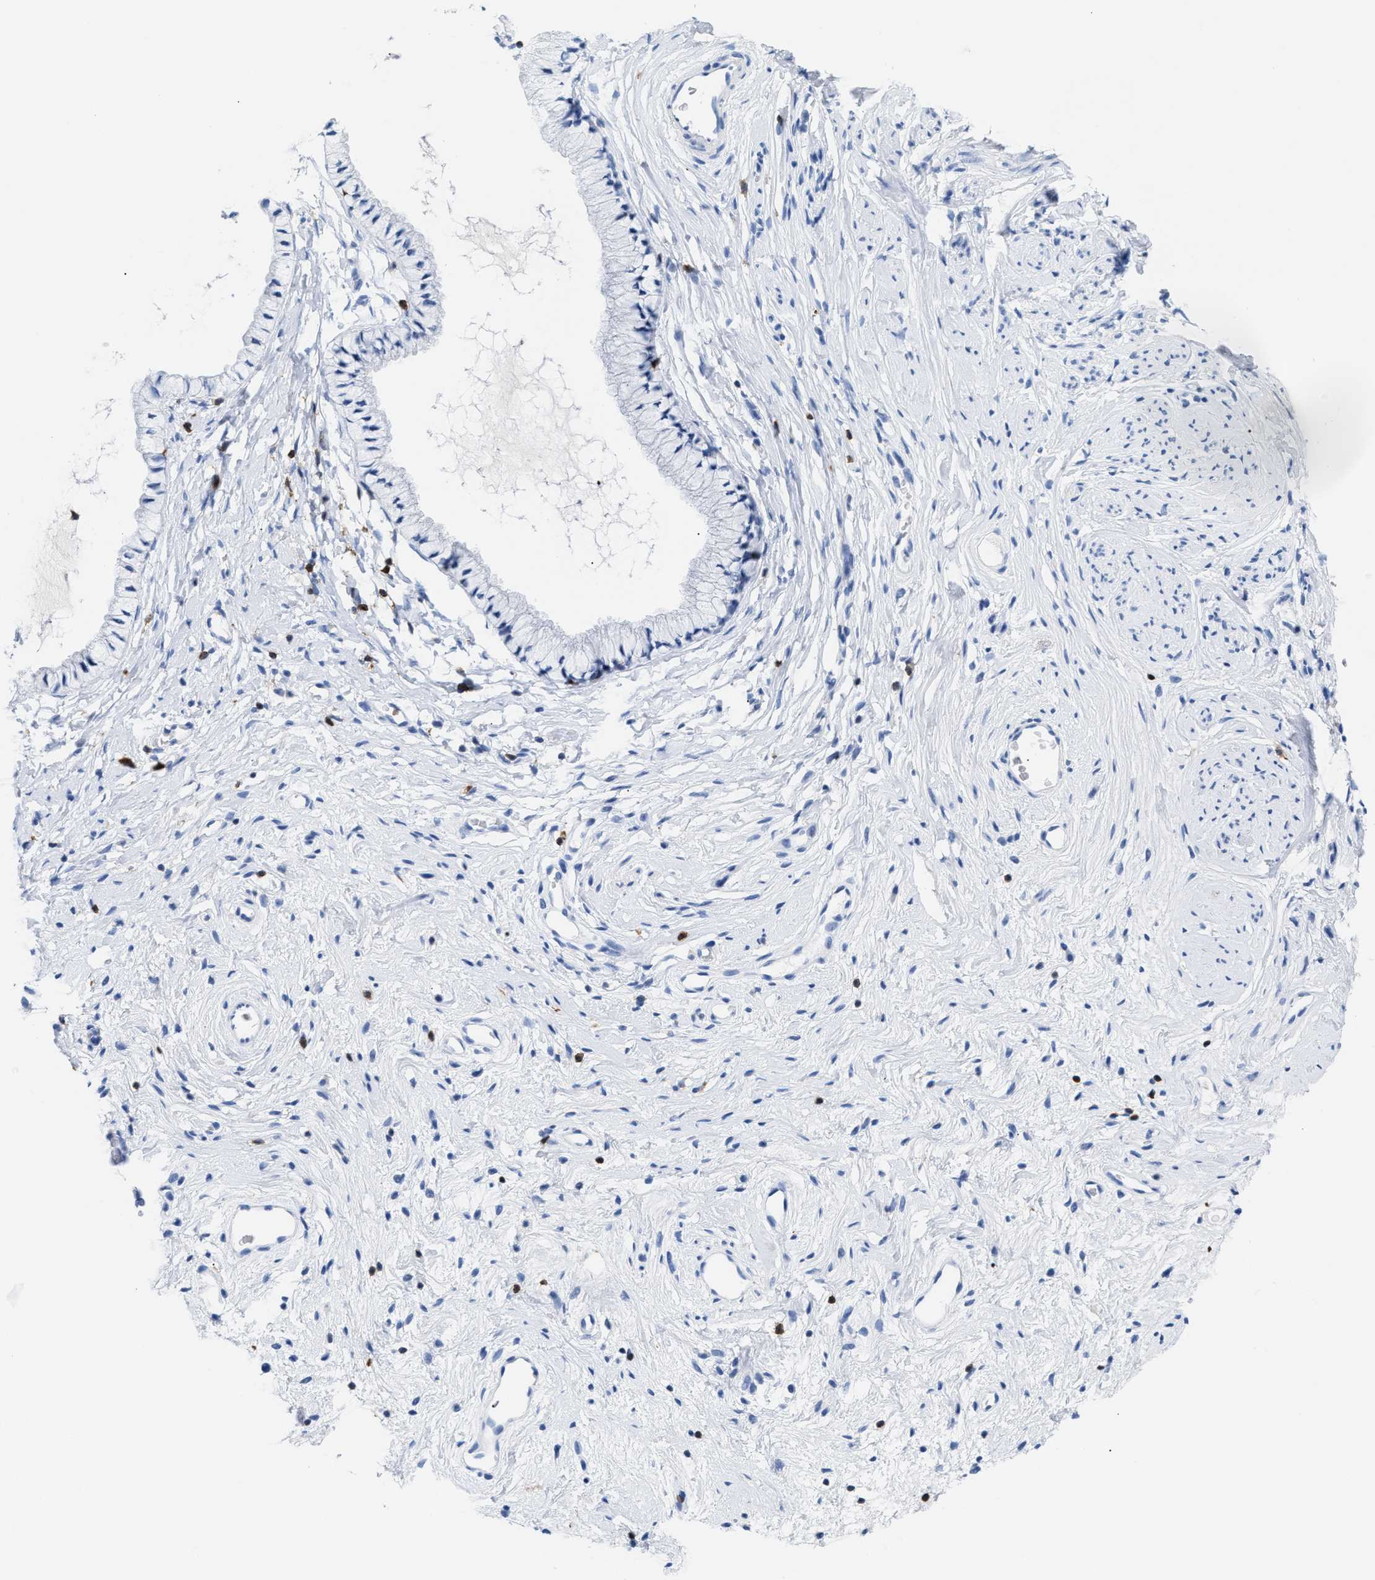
{"staining": {"intensity": "negative", "quantity": "none", "location": "none"}, "tissue": "cervix", "cell_type": "Glandular cells", "image_type": "normal", "snomed": [{"axis": "morphology", "description": "Normal tissue, NOS"}, {"axis": "topography", "description": "Cervix"}], "caption": "DAB immunohistochemical staining of normal human cervix reveals no significant staining in glandular cells.", "gene": "LCP1", "patient": {"sex": "female", "age": 77}}